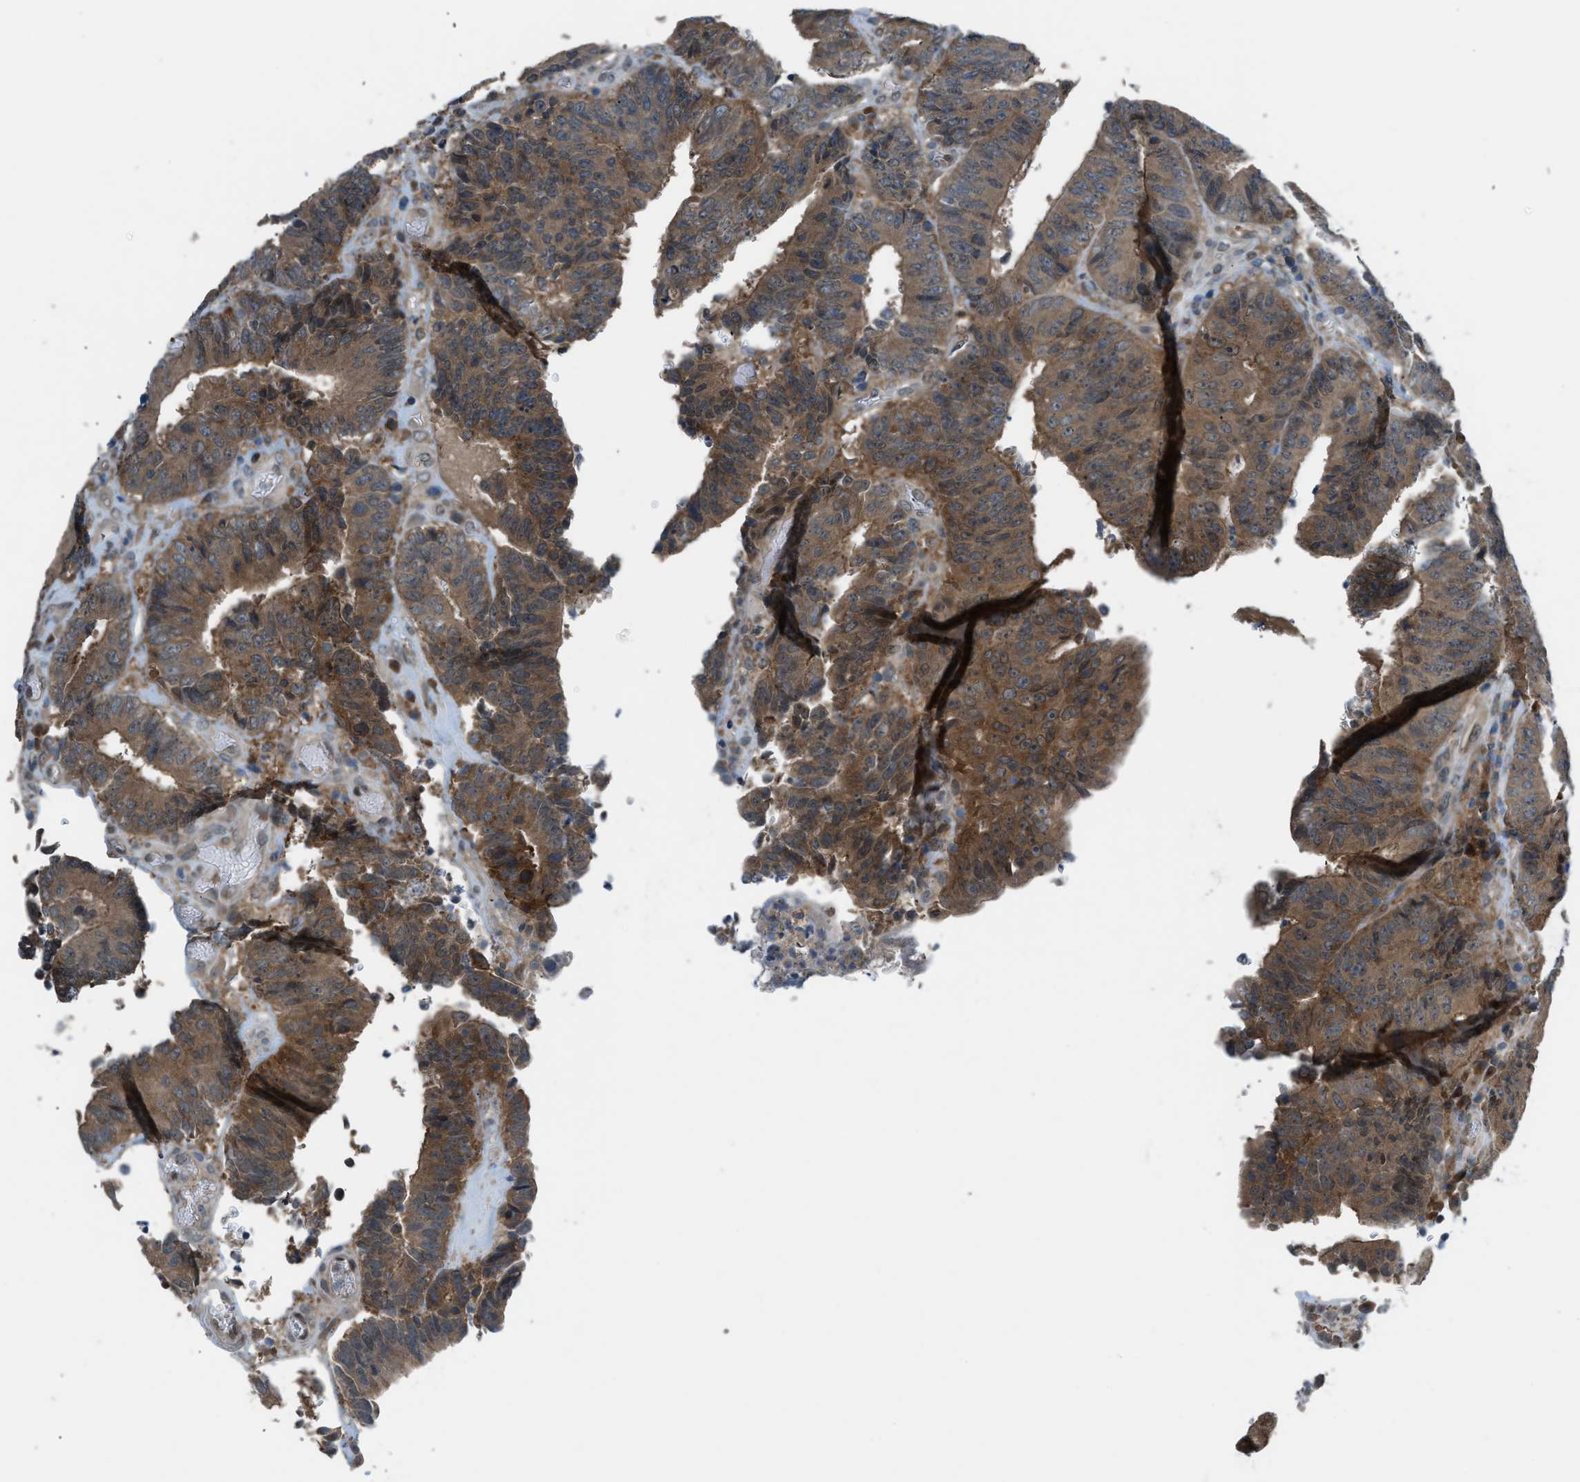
{"staining": {"intensity": "moderate", "quantity": ">75%", "location": "cytoplasmic/membranous"}, "tissue": "colorectal cancer", "cell_type": "Tumor cells", "image_type": "cancer", "snomed": [{"axis": "morphology", "description": "Adenocarcinoma, NOS"}, {"axis": "topography", "description": "Rectum"}], "caption": "Protein expression analysis of adenocarcinoma (colorectal) shows moderate cytoplasmic/membranous positivity in approximately >75% of tumor cells.", "gene": "BAZ2B", "patient": {"sex": "male", "age": 72}}